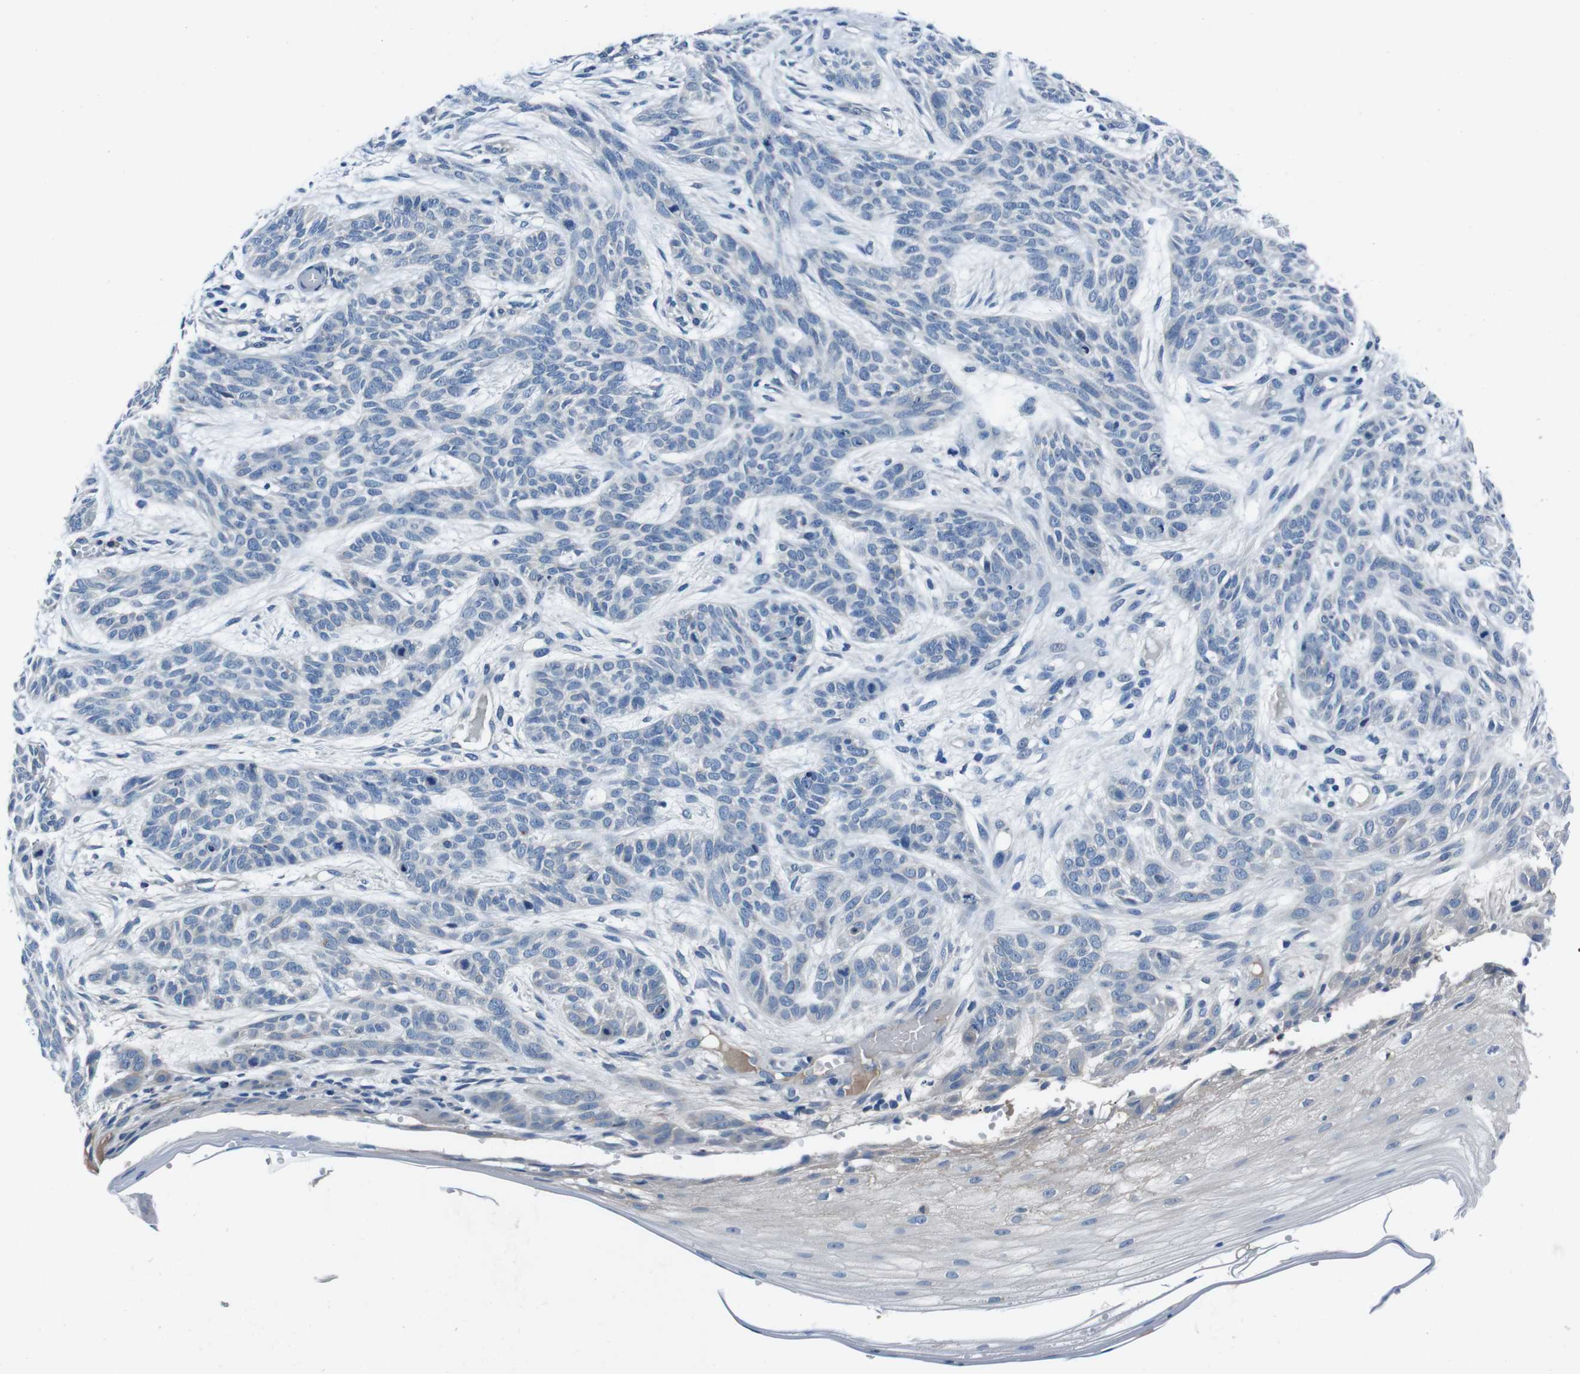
{"staining": {"intensity": "negative", "quantity": "none", "location": "none"}, "tissue": "skin cancer", "cell_type": "Tumor cells", "image_type": "cancer", "snomed": [{"axis": "morphology", "description": "Basal cell carcinoma"}, {"axis": "topography", "description": "Skin"}], "caption": "IHC histopathology image of human skin basal cell carcinoma stained for a protein (brown), which demonstrates no expression in tumor cells. The staining is performed using DAB brown chromogen with nuclei counter-stained in using hematoxylin.", "gene": "CASQ1", "patient": {"sex": "female", "age": 59}}